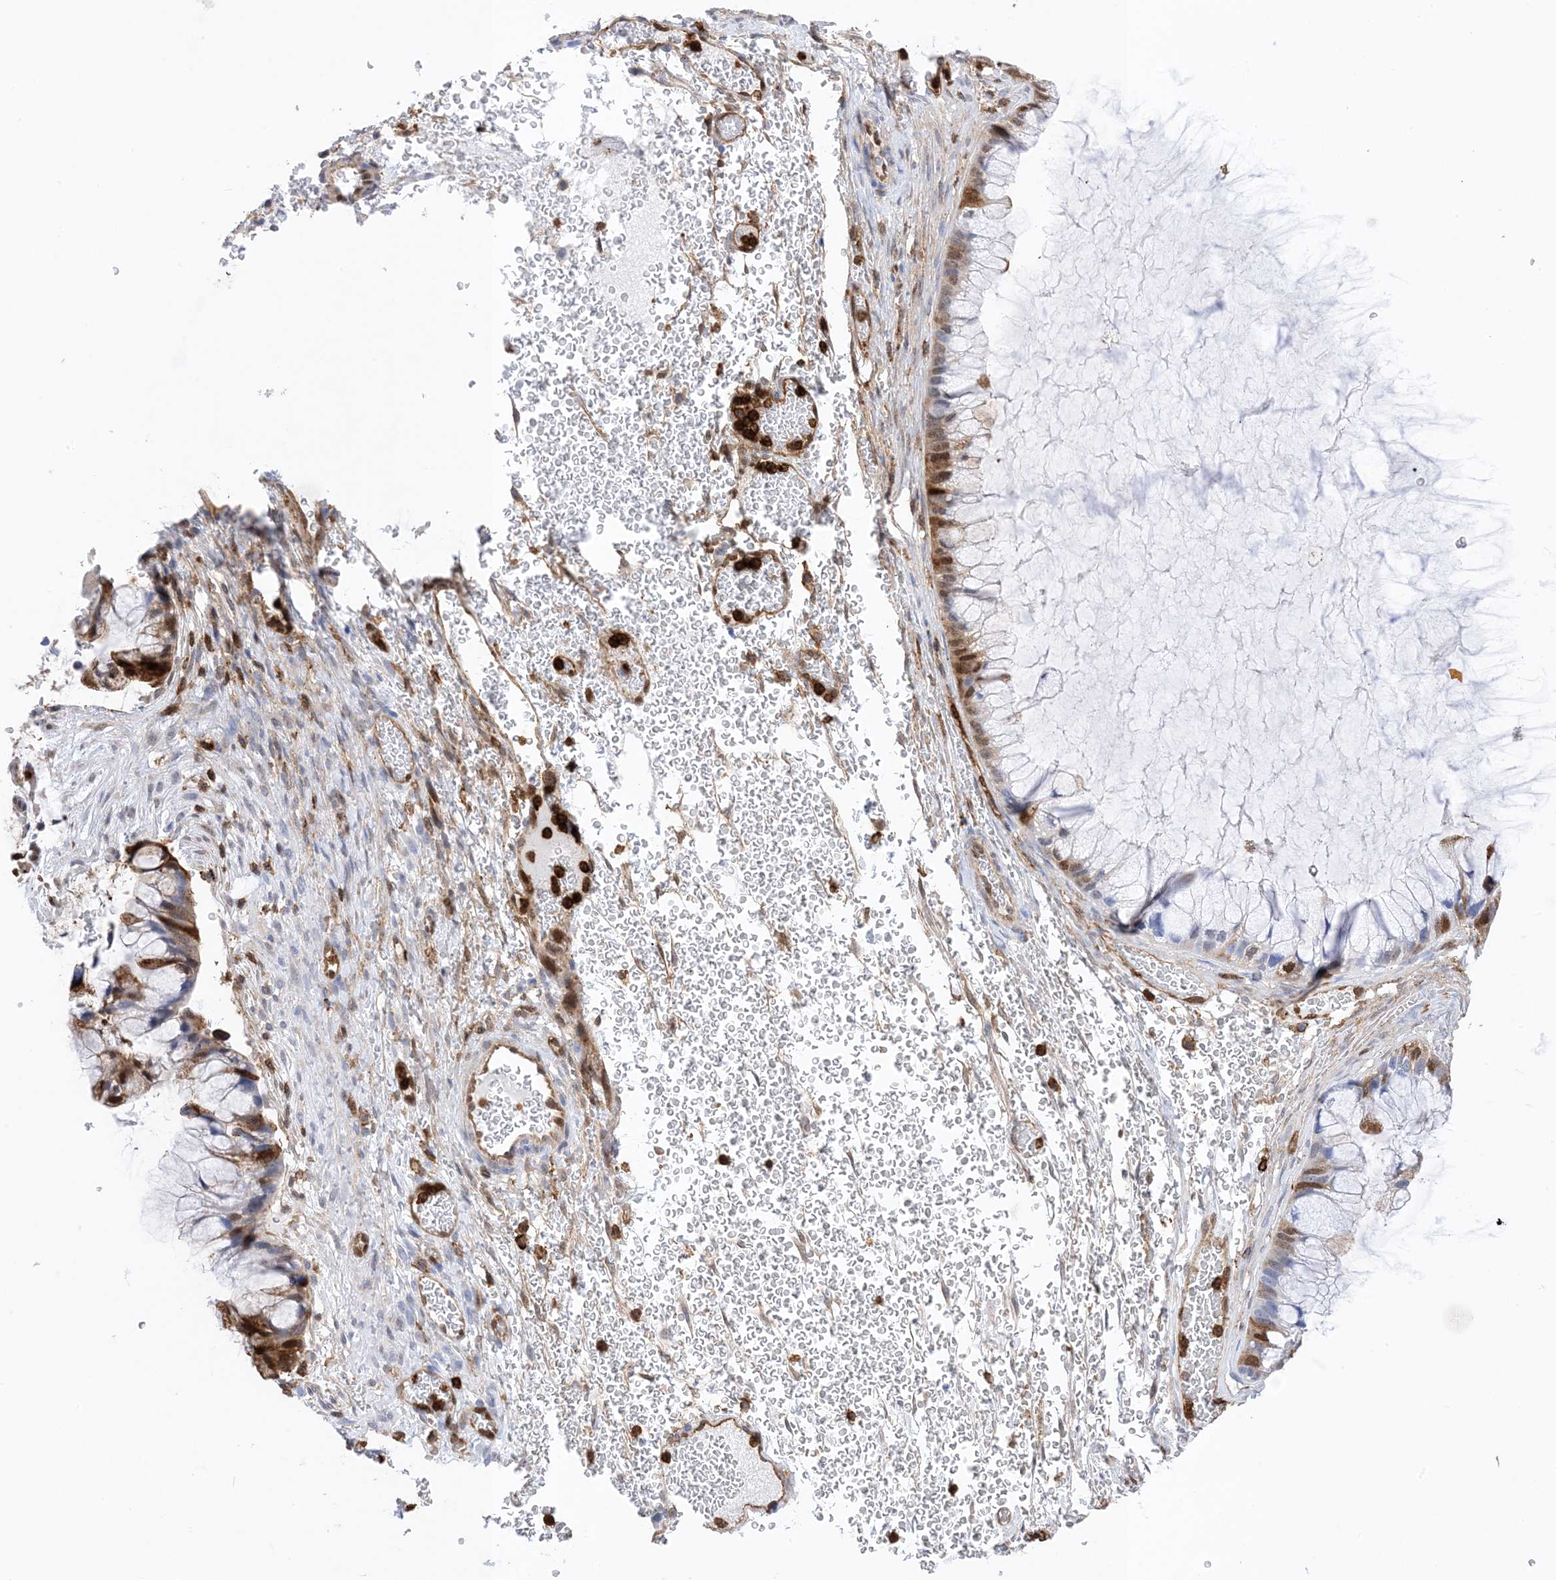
{"staining": {"intensity": "moderate", "quantity": "25%-75%", "location": "cytoplasmic/membranous,nuclear"}, "tissue": "ovarian cancer", "cell_type": "Tumor cells", "image_type": "cancer", "snomed": [{"axis": "morphology", "description": "Cystadenocarcinoma, mucinous, NOS"}, {"axis": "topography", "description": "Ovary"}], "caption": "Immunohistochemistry (IHC) staining of ovarian cancer, which reveals medium levels of moderate cytoplasmic/membranous and nuclear expression in about 25%-75% of tumor cells indicating moderate cytoplasmic/membranous and nuclear protein staining. The staining was performed using DAB (brown) for protein detection and nuclei were counterstained in hematoxylin (blue).", "gene": "ANXA1", "patient": {"sex": "female", "age": 37}}